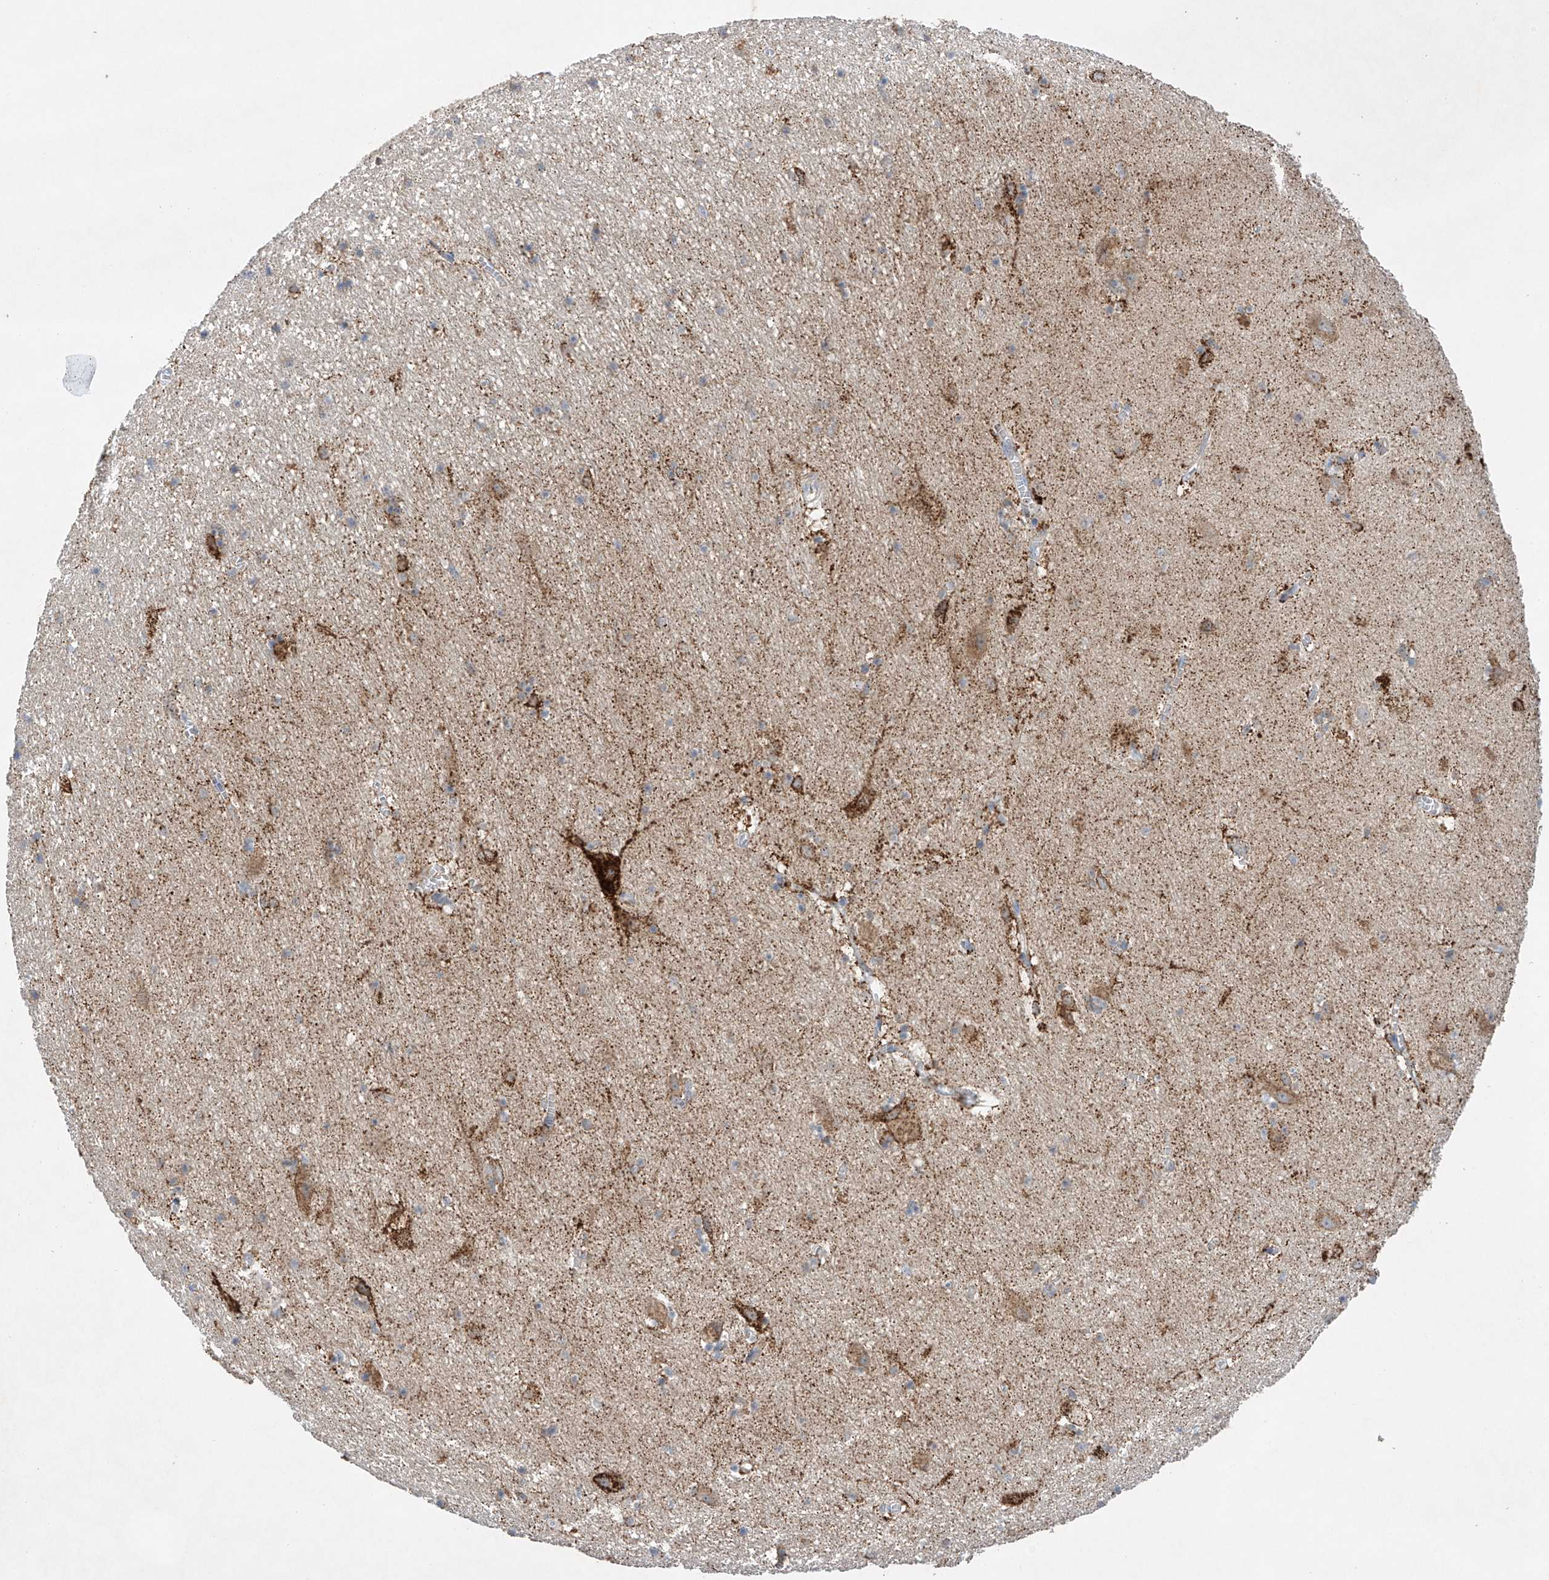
{"staining": {"intensity": "moderate", "quantity": "<25%", "location": "cytoplasmic/membranous"}, "tissue": "hippocampus", "cell_type": "Glial cells", "image_type": "normal", "snomed": [{"axis": "morphology", "description": "Normal tissue, NOS"}, {"axis": "topography", "description": "Hippocampus"}], "caption": "A low amount of moderate cytoplasmic/membranous positivity is appreciated in approximately <25% of glial cells in normal hippocampus.", "gene": "GPC4", "patient": {"sex": "female", "age": 64}}